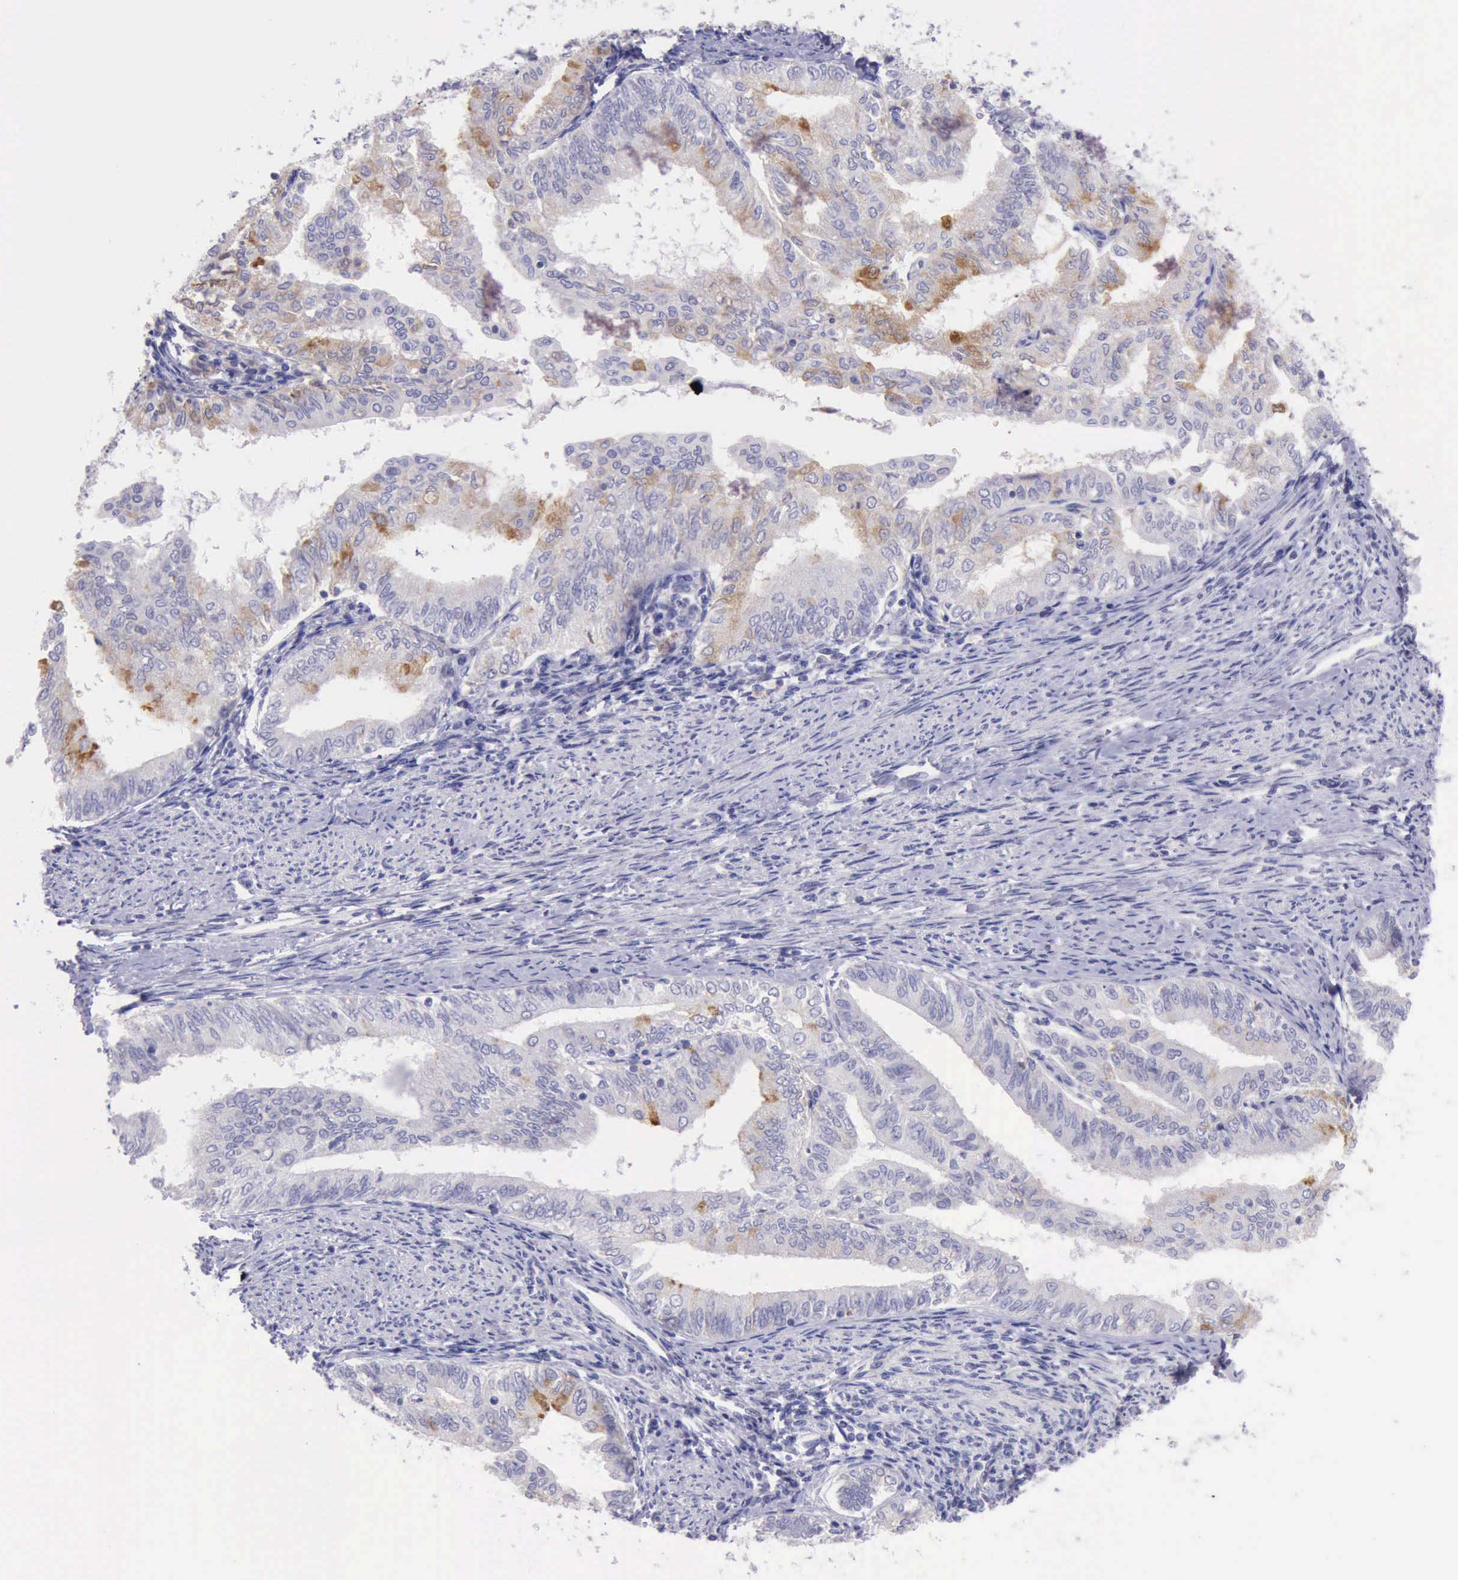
{"staining": {"intensity": "moderate", "quantity": "<25%", "location": "cytoplasmic/membranous"}, "tissue": "endometrial cancer", "cell_type": "Tumor cells", "image_type": "cancer", "snomed": [{"axis": "morphology", "description": "Adenocarcinoma, NOS"}, {"axis": "topography", "description": "Endometrium"}], "caption": "Brown immunohistochemical staining in adenocarcinoma (endometrial) exhibits moderate cytoplasmic/membranous positivity in approximately <25% of tumor cells. (DAB (3,3'-diaminobenzidine) = brown stain, brightfield microscopy at high magnification).", "gene": "LRFN5", "patient": {"sex": "female", "age": 66}}